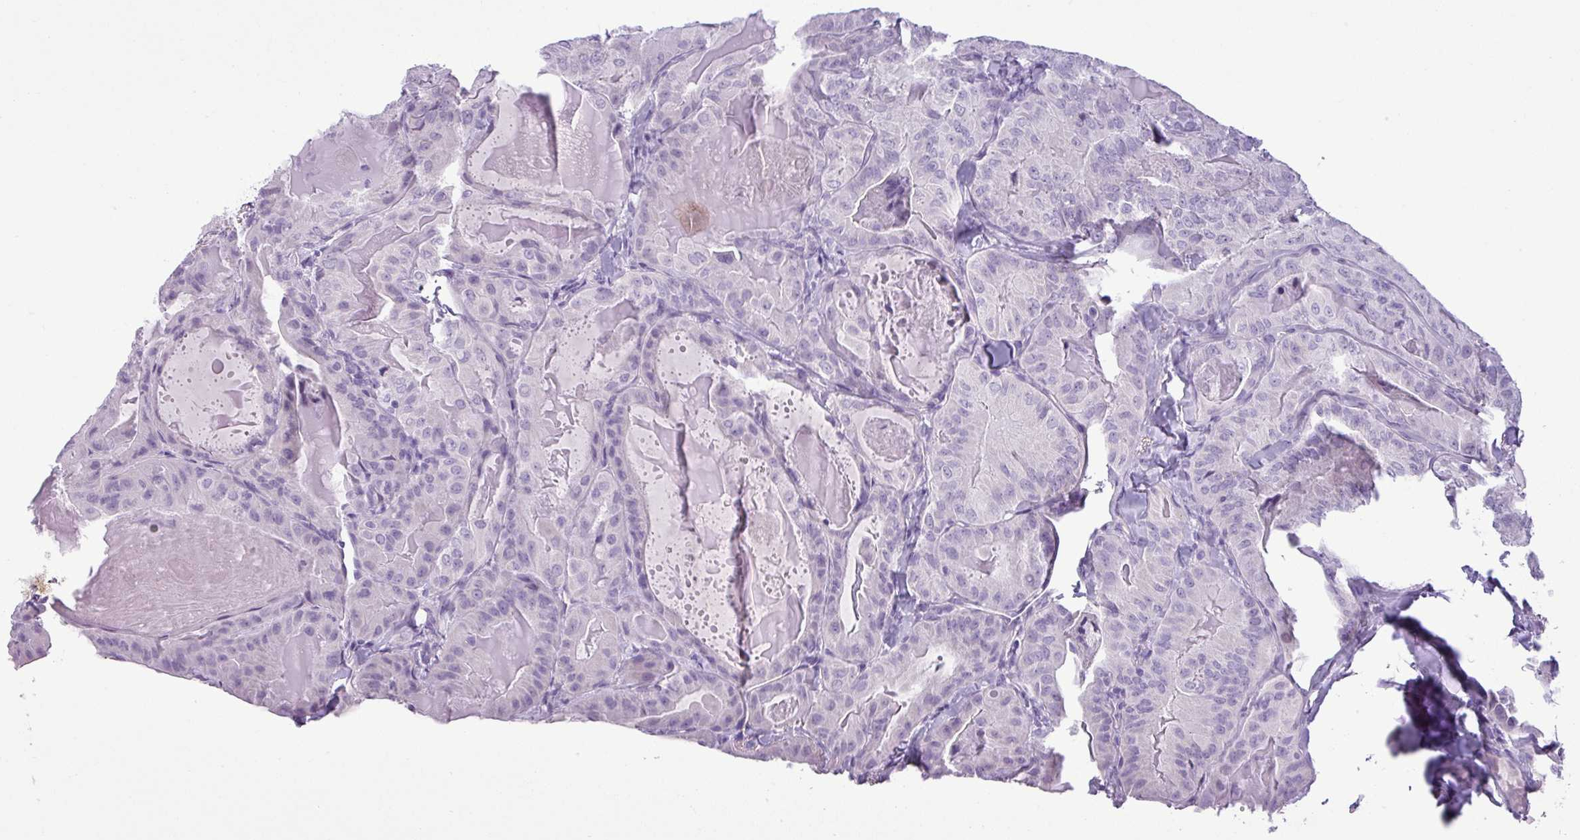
{"staining": {"intensity": "negative", "quantity": "none", "location": "none"}, "tissue": "thyroid cancer", "cell_type": "Tumor cells", "image_type": "cancer", "snomed": [{"axis": "morphology", "description": "Papillary adenocarcinoma, NOS"}, {"axis": "topography", "description": "Thyroid gland"}], "caption": "This is a image of immunohistochemistry (IHC) staining of thyroid cancer (papillary adenocarcinoma), which shows no expression in tumor cells.", "gene": "CDH16", "patient": {"sex": "female", "age": 68}}